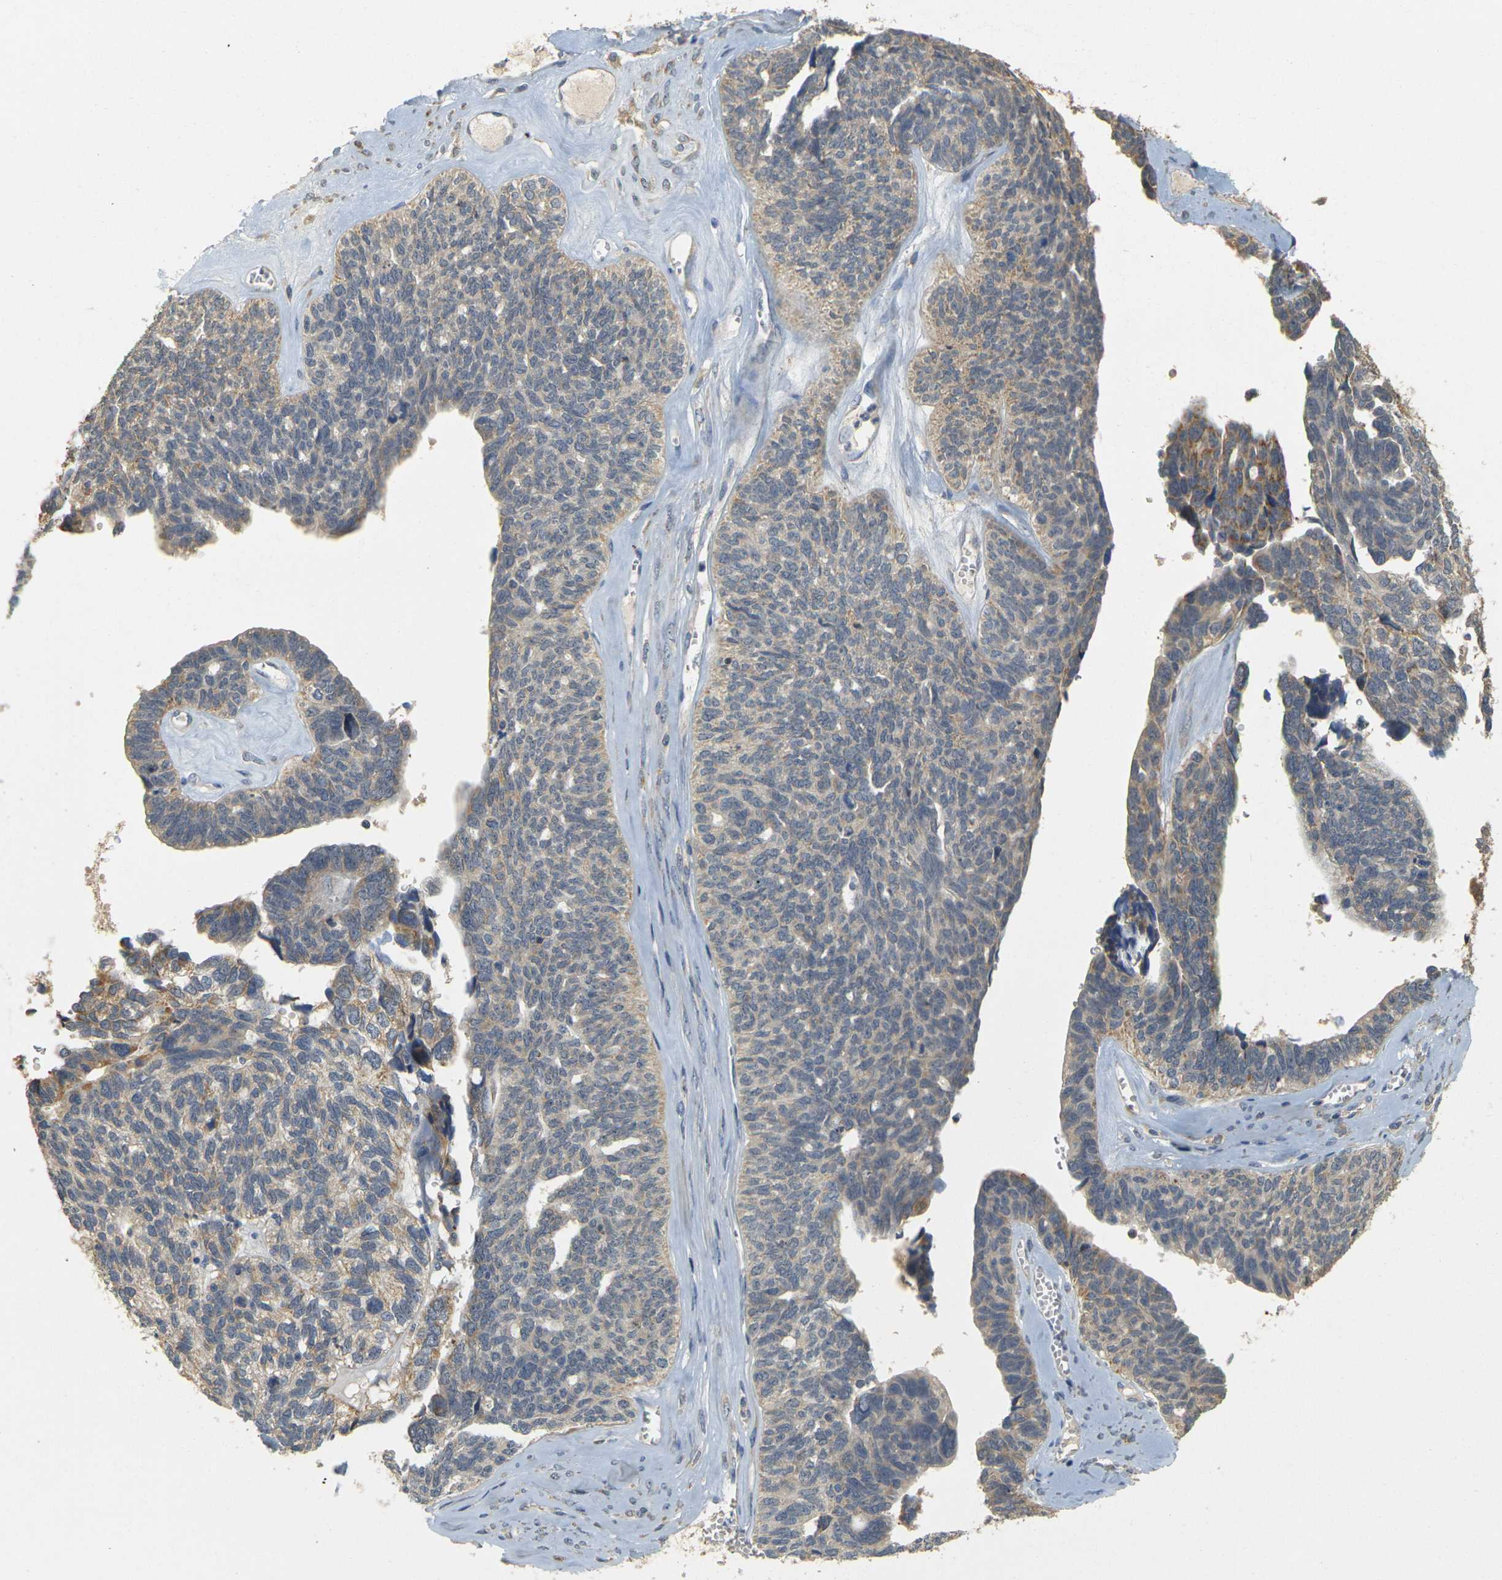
{"staining": {"intensity": "moderate", "quantity": ">75%", "location": "cytoplasmic/membranous"}, "tissue": "ovarian cancer", "cell_type": "Tumor cells", "image_type": "cancer", "snomed": [{"axis": "morphology", "description": "Cystadenocarcinoma, serous, NOS"}, {"axis": "topography", "description": "Ovary"}], "caption": "Moderate cytoplasmic/membranous protein positivity is present in approximately >75% of tumor cells in ovarian serous cystadenocarcinoma.", "gene": "GDAP1", "patient": {"sex": "female", "age": 79}}